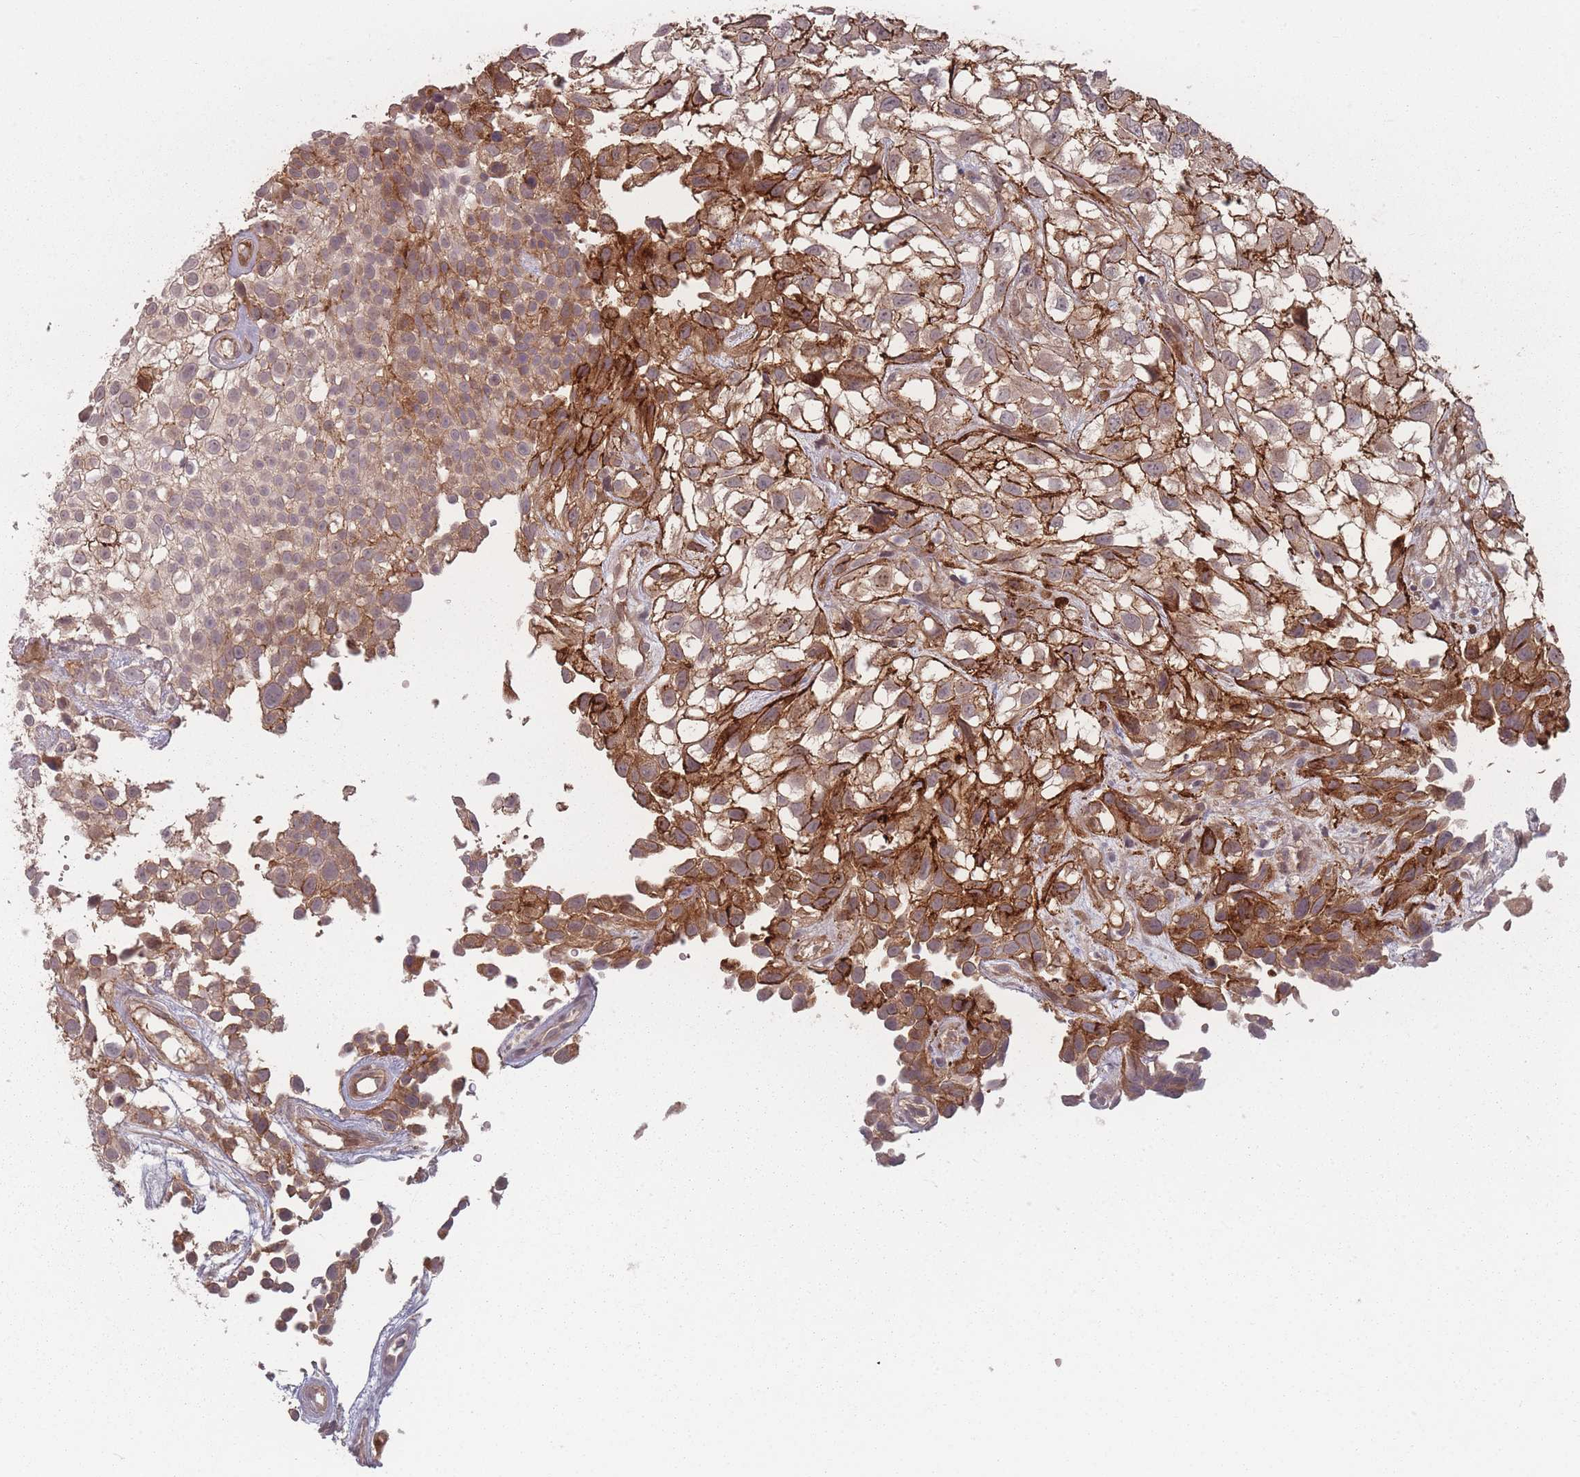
{"staining": {"intensity": "strong", "quantity": ">75%", "location": "cytoplasmic/membranous"}, "tissue": "urothelial cancer", "cell_type": "Tumor cells", "image_type": "cancer", "snomed": [{"axis": "morphology", "description": "Urothelial carcinoma, High grade"}, {"axis": "topography", "description": "Urinary bladder"}], "caption": "Urothelial cancer stained for a protein exhibits strong cytoplasmic/membranous positivity in tumor cells. The protein of interest is stained brown, and the nuclei are stained in blue (DAB (3,3'-diaminobenzidine) IHC with brightfield microscopy, high magnification).", "gene": "HAGH", "patient": {"sex": "male", "age": 56}}